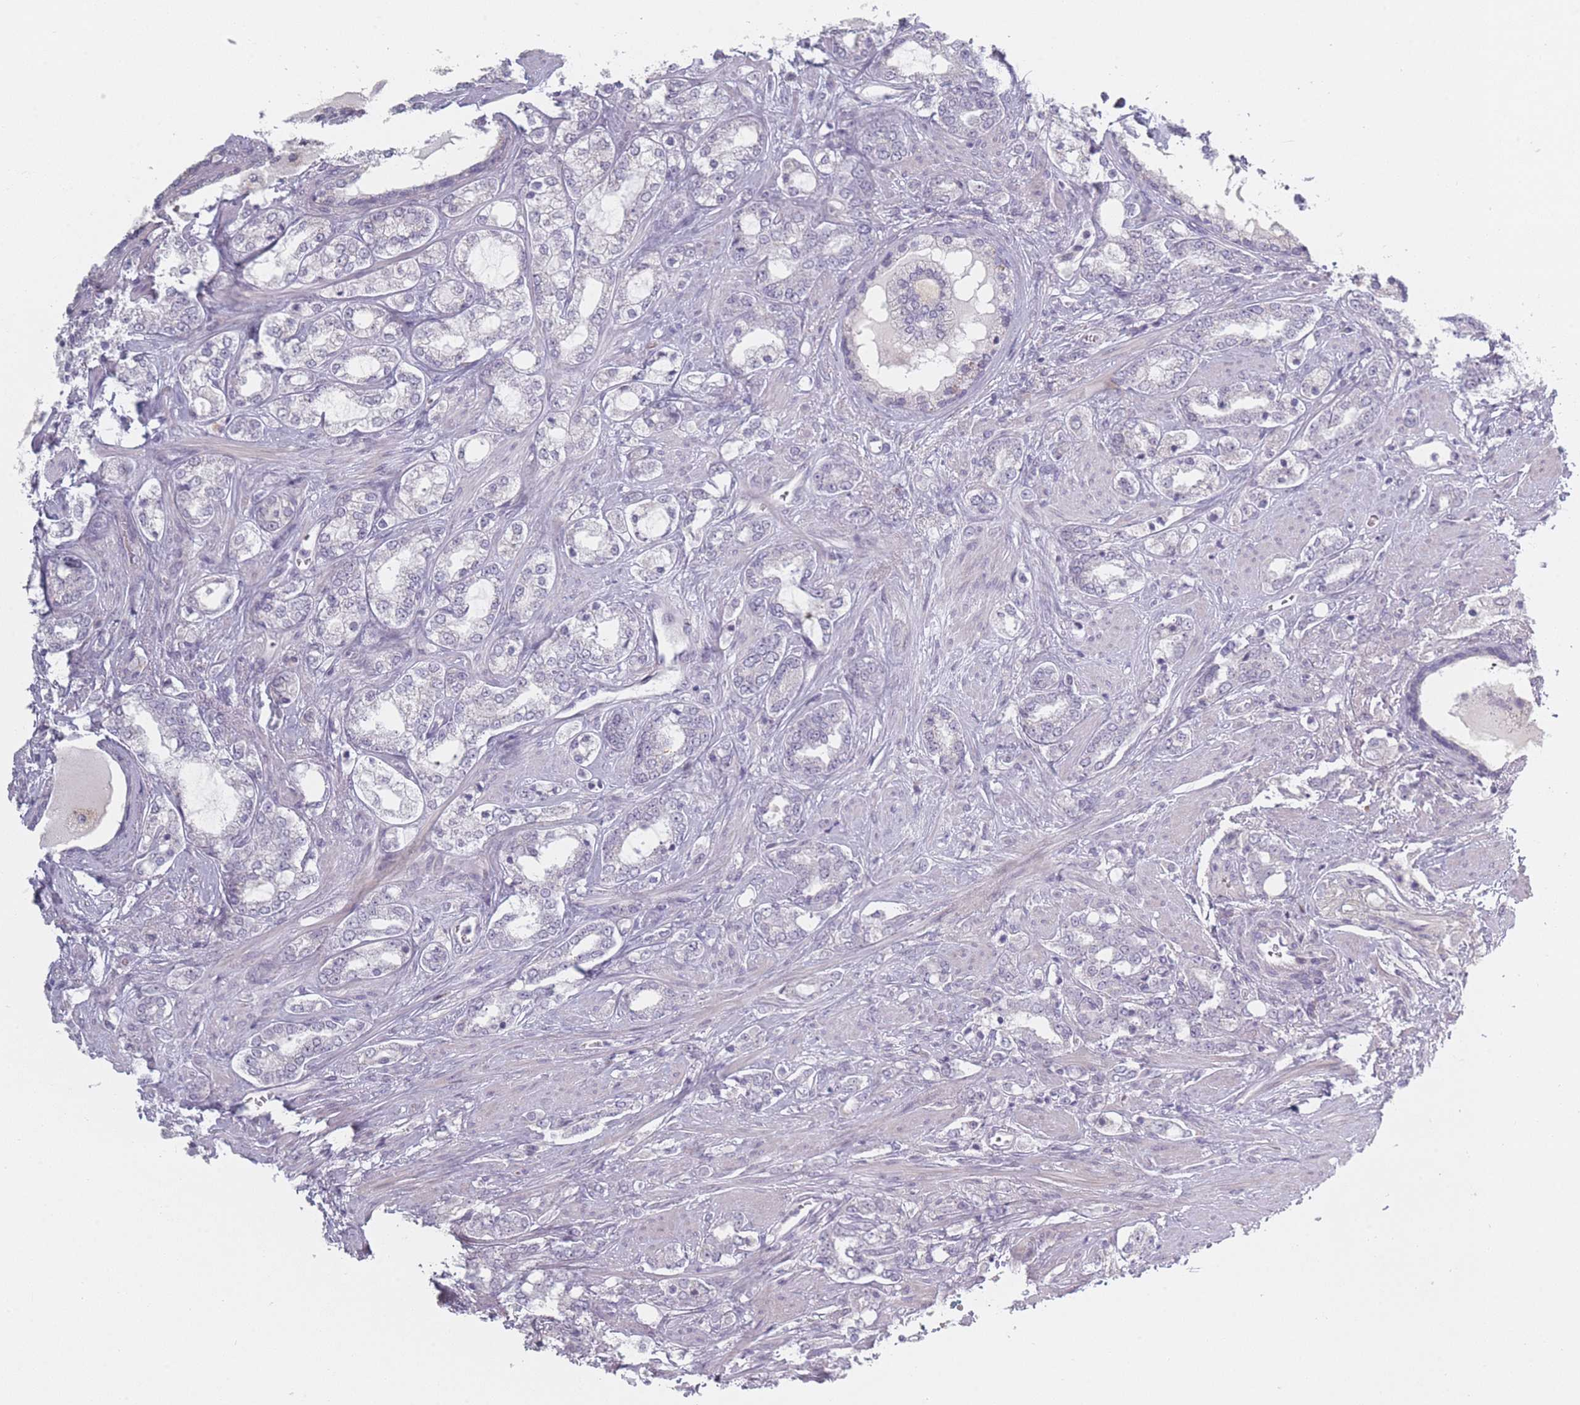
{"staining": {"intensity": "negative", "quantity": "none", "location": "none"}, "tissue": "prostate cancer", "cell_type": "Tumor cells", "image_type": "cancer", "snomed": [{"axis": "morphology", "description": "Adenocarcinoma, High grade"}, {"axis": "topography", "description": "Prostate"}], "caption": "An IHC histopathology image of prostate cancer (adenocarcinoma (high-grade)) is shown. There is no staining in tumor cells of prostate cancer (adenocarcinoma (high-grade)).", "gene": "RASL10B", "patient": {"sex": "male", "age": 64}}